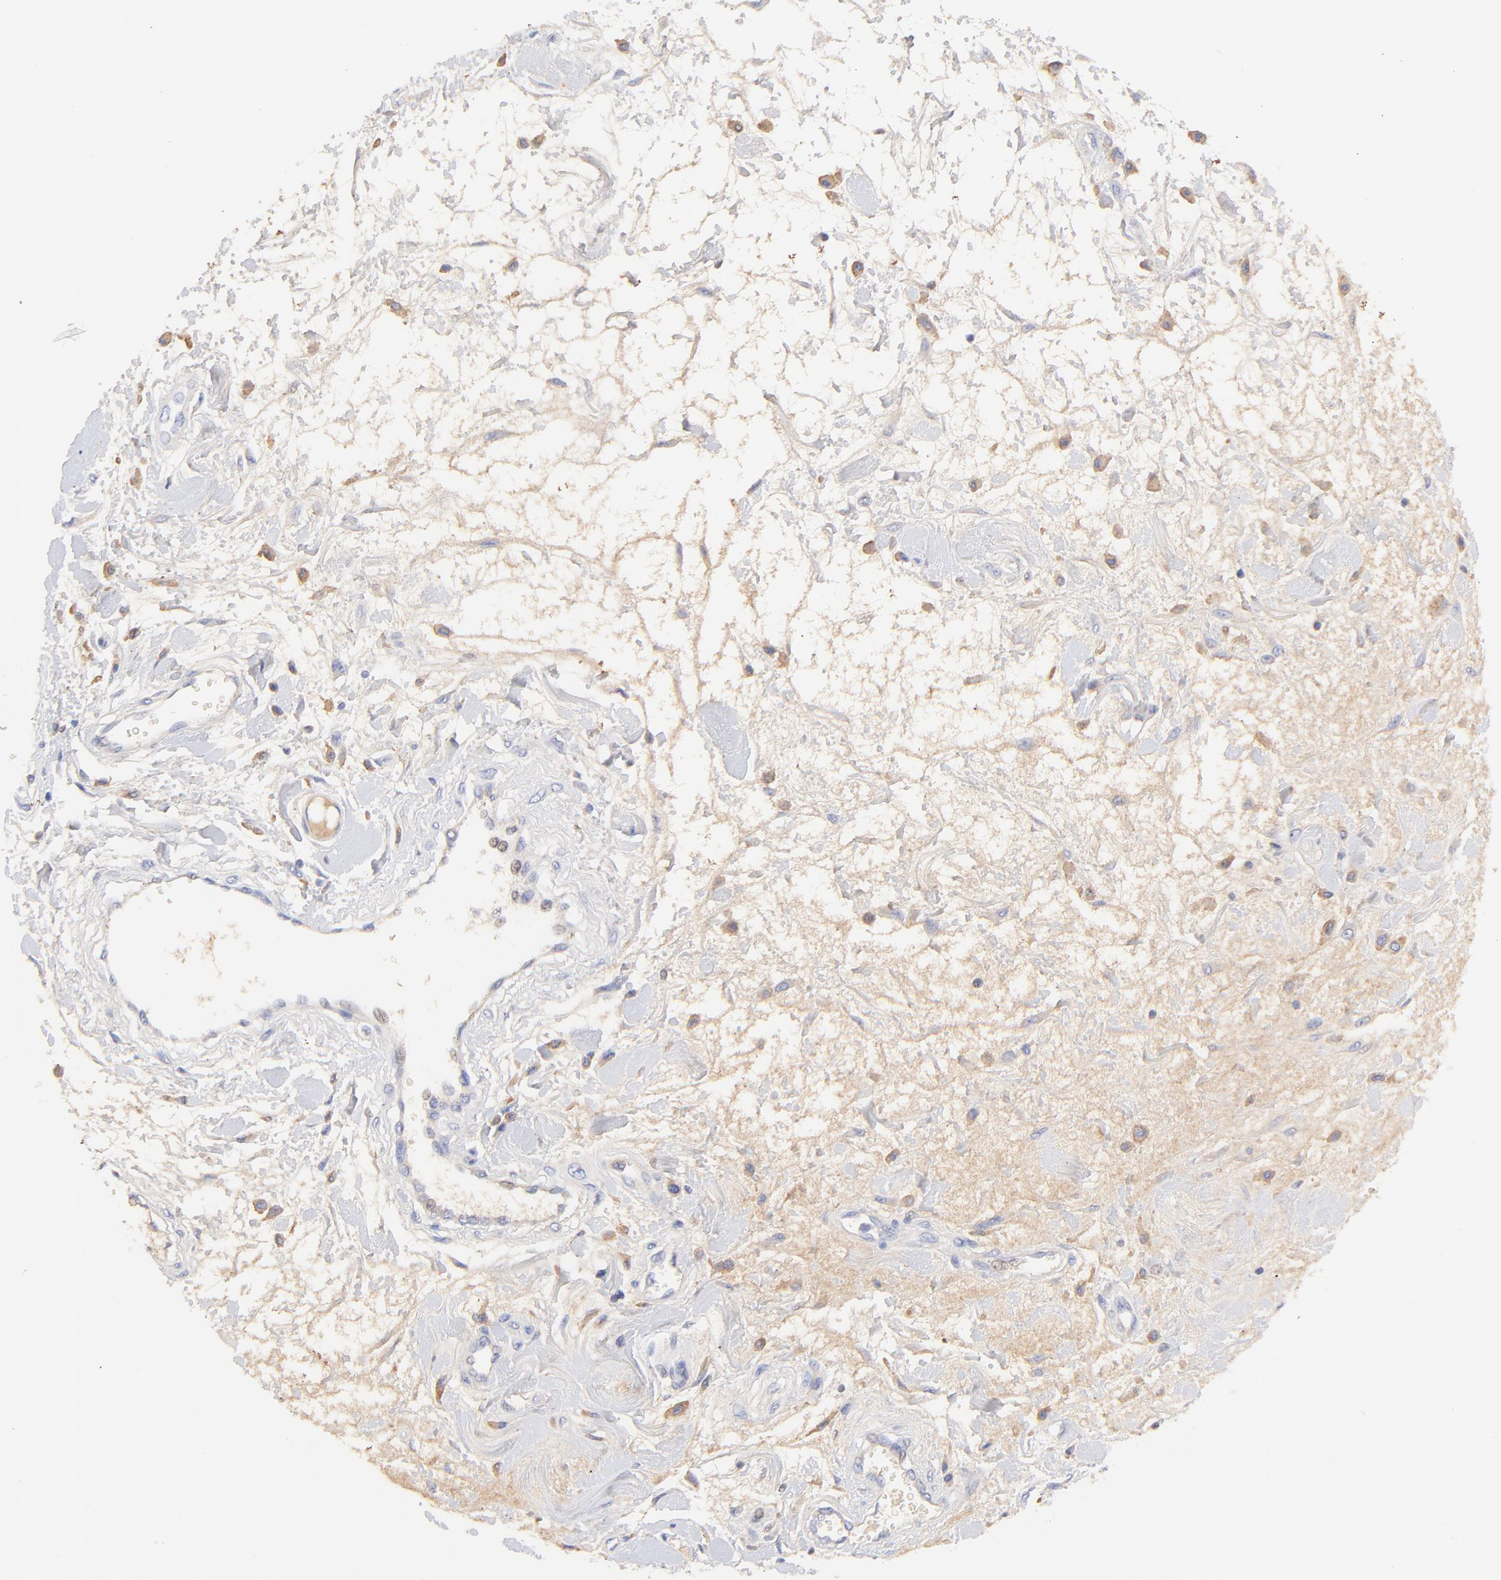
{"staining": {"intensity": "weak", "quantity": ">75%", "location": "cytoplasmic/membranous"}, "tissue": "liver cancer", "cell_type": "Tumor cells", "image_type": "cancer", "snomed": [{"axis": "morphology", "description": "Carcinoma, Hepatocellular, NOS"}, {"axis": "topography", "description": "Liver"}], "caption": "A micrograph of liver cancer stained for a protein exhibits weak cytoplasmic/membranous brown staining in tumor cells. The staining is performed using DAB brown chromogen to label protein expression. The nuclei are counter-stained blue using hematoxylin.", "gene": "IGLV7-43", "patient": {"sex": "female", "age": 66}}